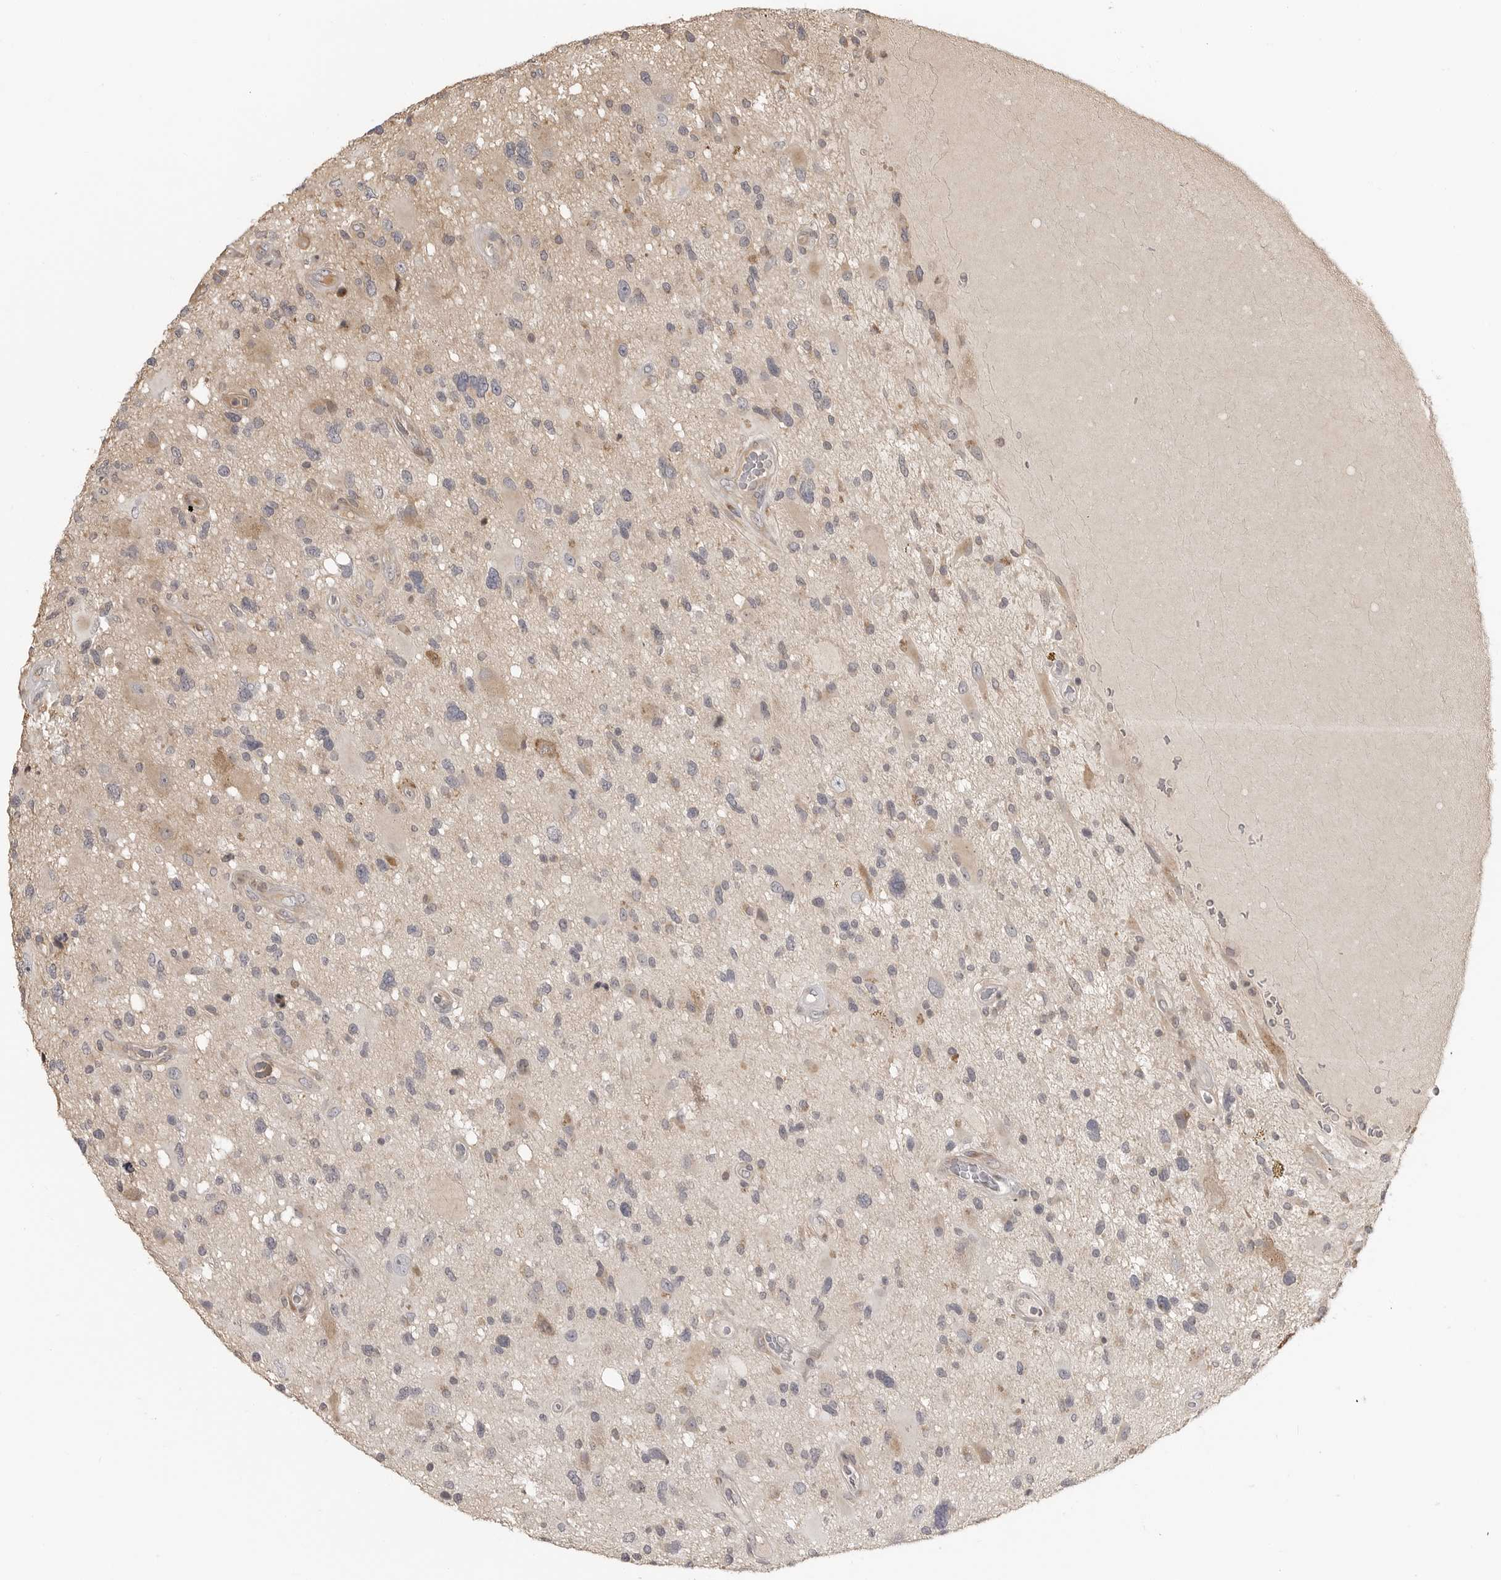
{"staining": {"intensity": "moderate", "quantity": "<25%", "location": "cytoplasmic/membranous"}, "tissue": "glioma", "cell_type": "Tumor cells", "image_type": "cancer", "snomed": [{"axis": "morphology", "description": "Glioma, malignant, High grade"}, {"axis": "topography", "description": "Brain"}], "caption": "Immunohistochemical staining of malignant glioma (high-grade) displays moderate cytoplasmic/membranous protein positivity in approximately <25% of tumor cells.", "gene": "IDO1", "patient": {"sex": "male", "age": 33}}